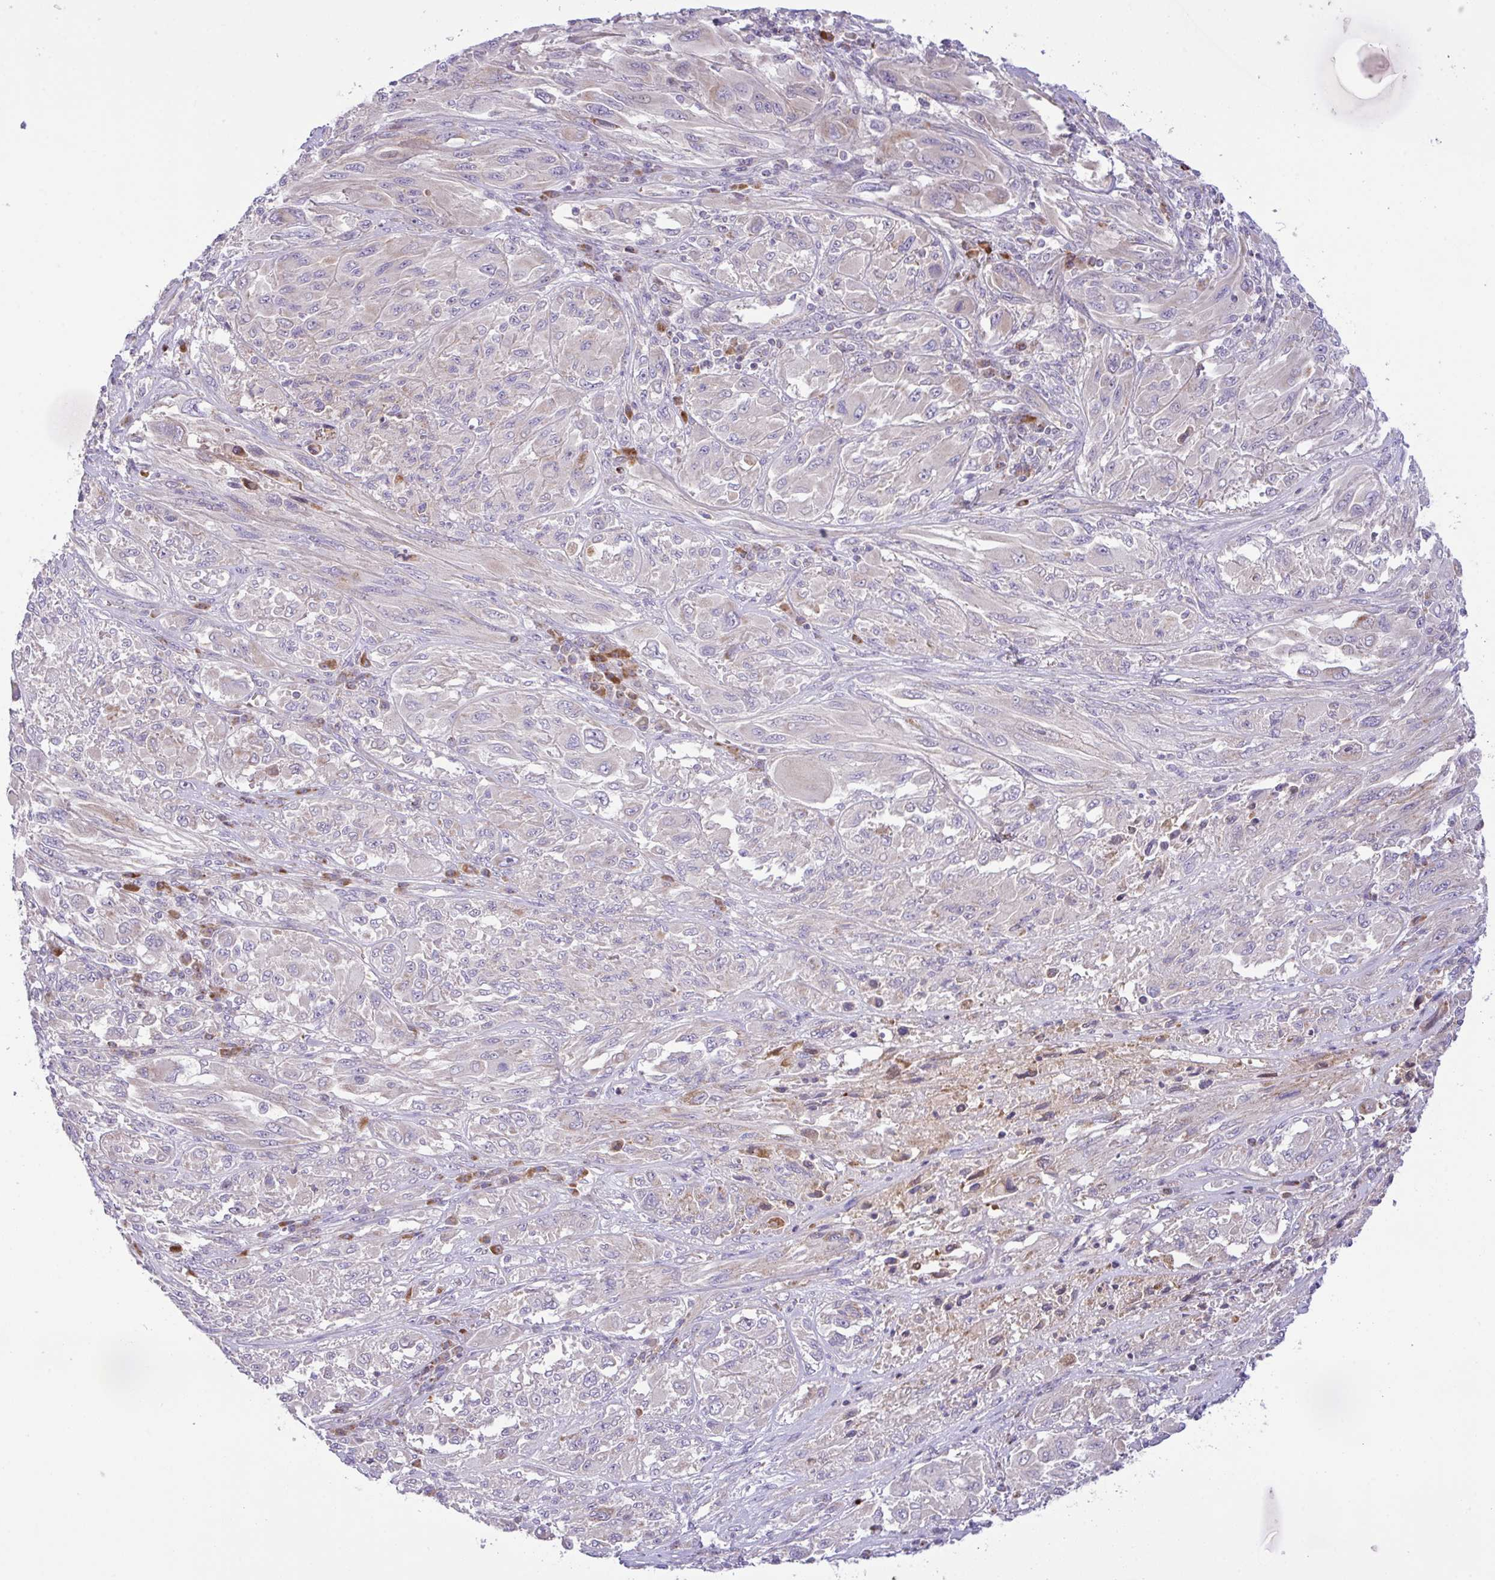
{"staining": {"intensity": "weak", "quantity": "<25%", "location": "cytoplasmic/membranous"}, "tissue": "melanoma", "cell_type": "Tumor cells", "image_type": "cancer", "snomed": [{"axis": "morphology", "description": "Malignant melanoma, NOS"}, {"axis": "topography", "description": "Skin"}], "caption": "The histopathology image demonstrates no significant staining in tumor cells of malignant melanoma.", "gene": "CHDH", "patient": {"sex": "female", "age": 91}}